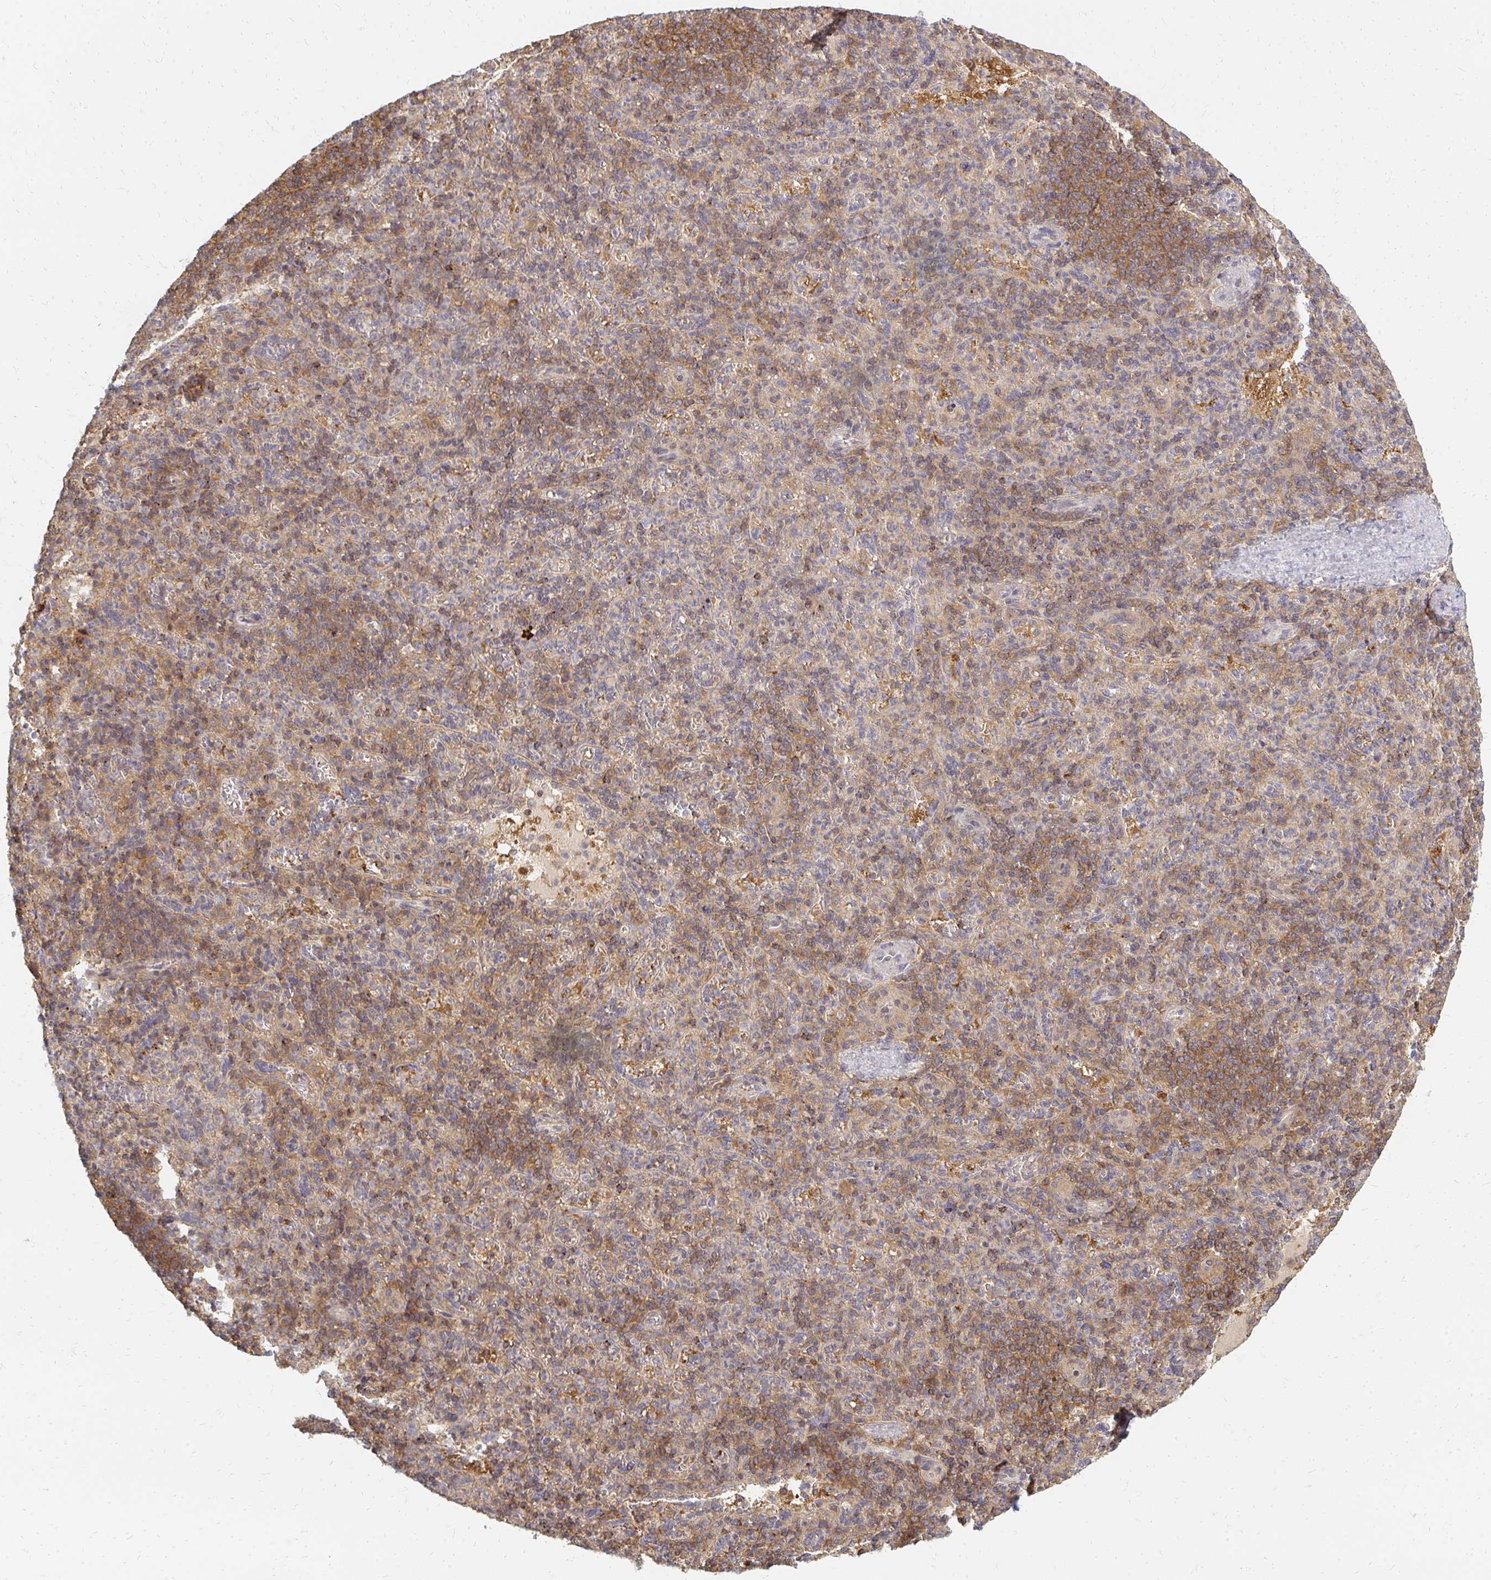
{"staining": {"intensity": "weak", "quantity": "25%-75%", "location": "cytoplasmic/membranous"}, "tissue": "spleen", "cell_type": "Cells in red pulp", "image_type": "normal", "snomed": [{"axis": "morphology", "description": "Normal tissue, NOS"}, {"axis": "topography", "description": "Spleen"}], "caption": "The photomicrograph demonstrates staining of normal spleen, revealing weak cytoplasmic/membranous protein staining (brown color) within cells in red pulp. (brown staining indicates protein expression, while blue staining denotes nuclei).", "gene": "ZNF285", "patient": {"sex": "female", "age": 74}}